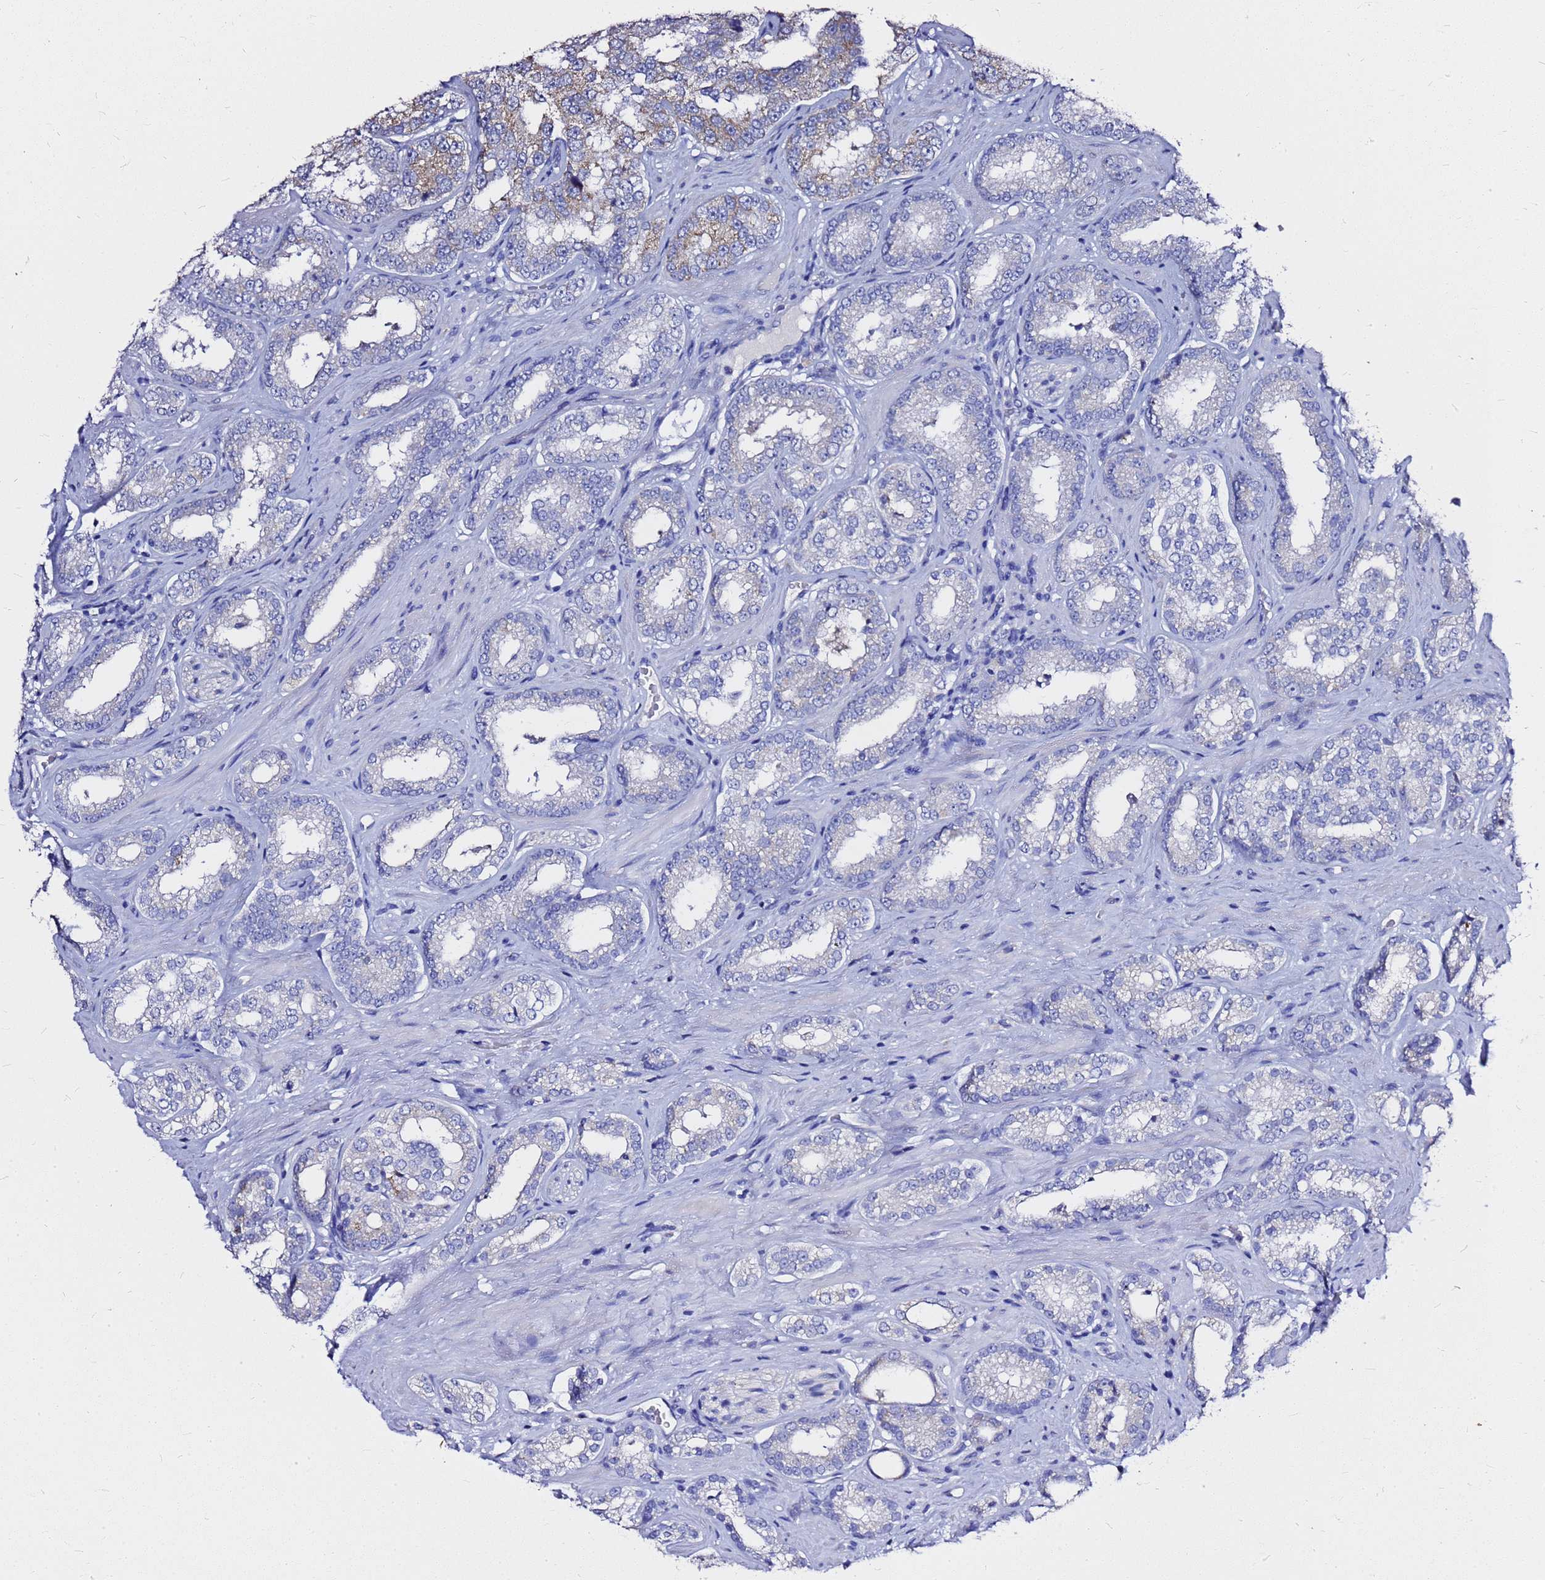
{"staining": {"intensity": "weak", "quantity": "<25%", "location": "cytoplasmic/membranous"}, "tissue": "prostate cancer", "cell_type": "Tumor cells", "image_type": "cancer", "snomed": [{"axis": "morphology", "description": "Normal tissue, NOS"}, {"axis": "morphology", "description": "Adenocarcinoma, High grade"}, {"axis": "topography", "description": "Prostate"}], "caption": "High magnification brightfield microscopy of adenocarcinoma (high-grade) (prostate) stained with DAB (3,3'-diaminobenzidine) (brown) and counterstained with hematoxylin (blue): tumor cells show no significant staining.", "gene": "OR52E2", "patient": {"sex": "male", "age": 83}}